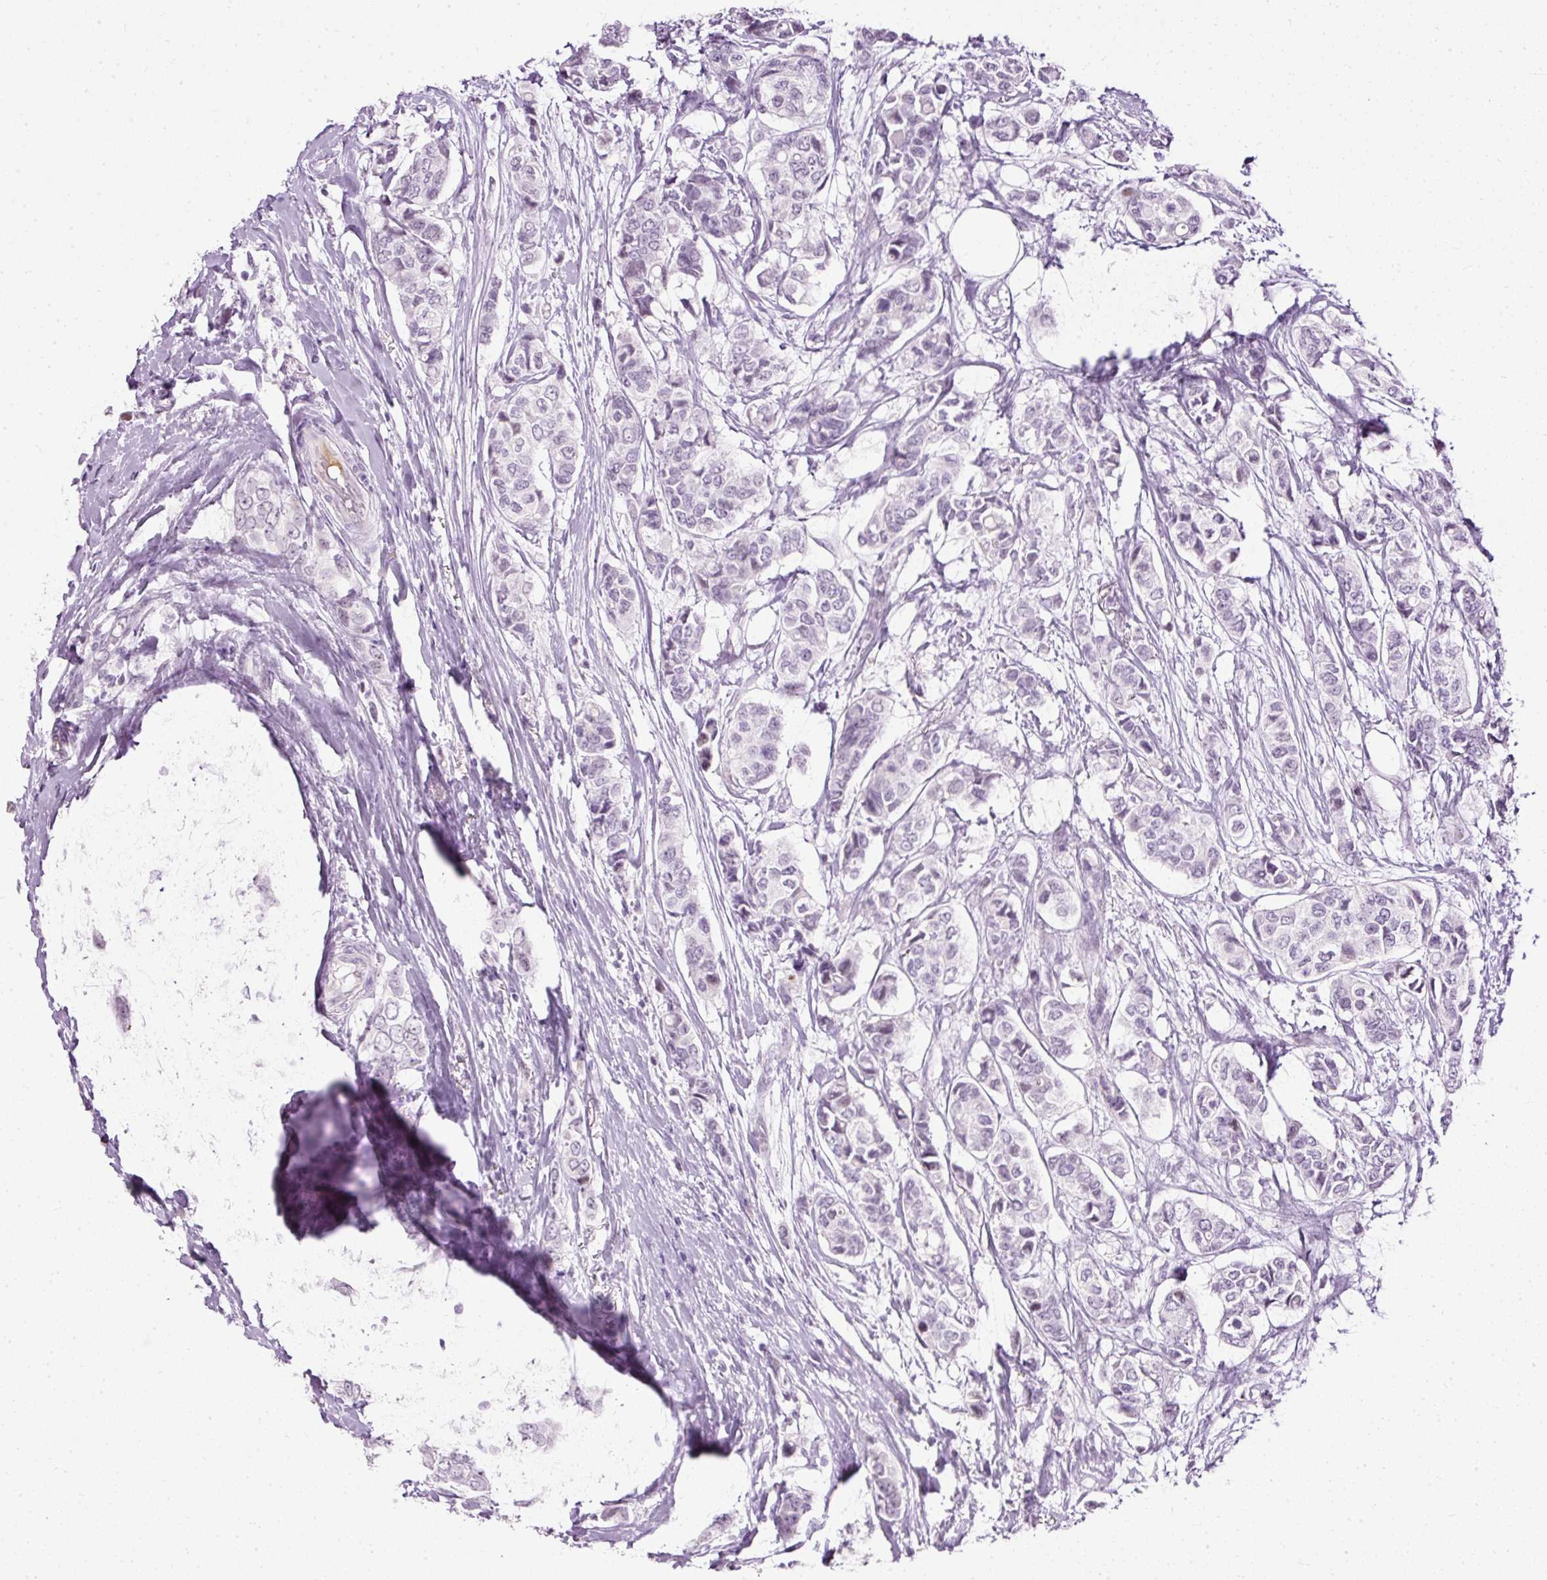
{"staining": {"intensity": "negative", "quantity": "none", "location": "none"}, "tissue": "breast cancer", "cell_type": "Tumor cells", "image_type": "cancer", "snomed": [{"axis": "morphology", "description": "Lobular carcinoma"}, {"axis": "topography", "description": "Breast"}], "caption": "Lobular carcinoma (breast) was stained to show a protein in brown. There is no significant staining in tumor cells.", "gene": "PDE6B", "patient": {"sex": "female", "age": 51}}